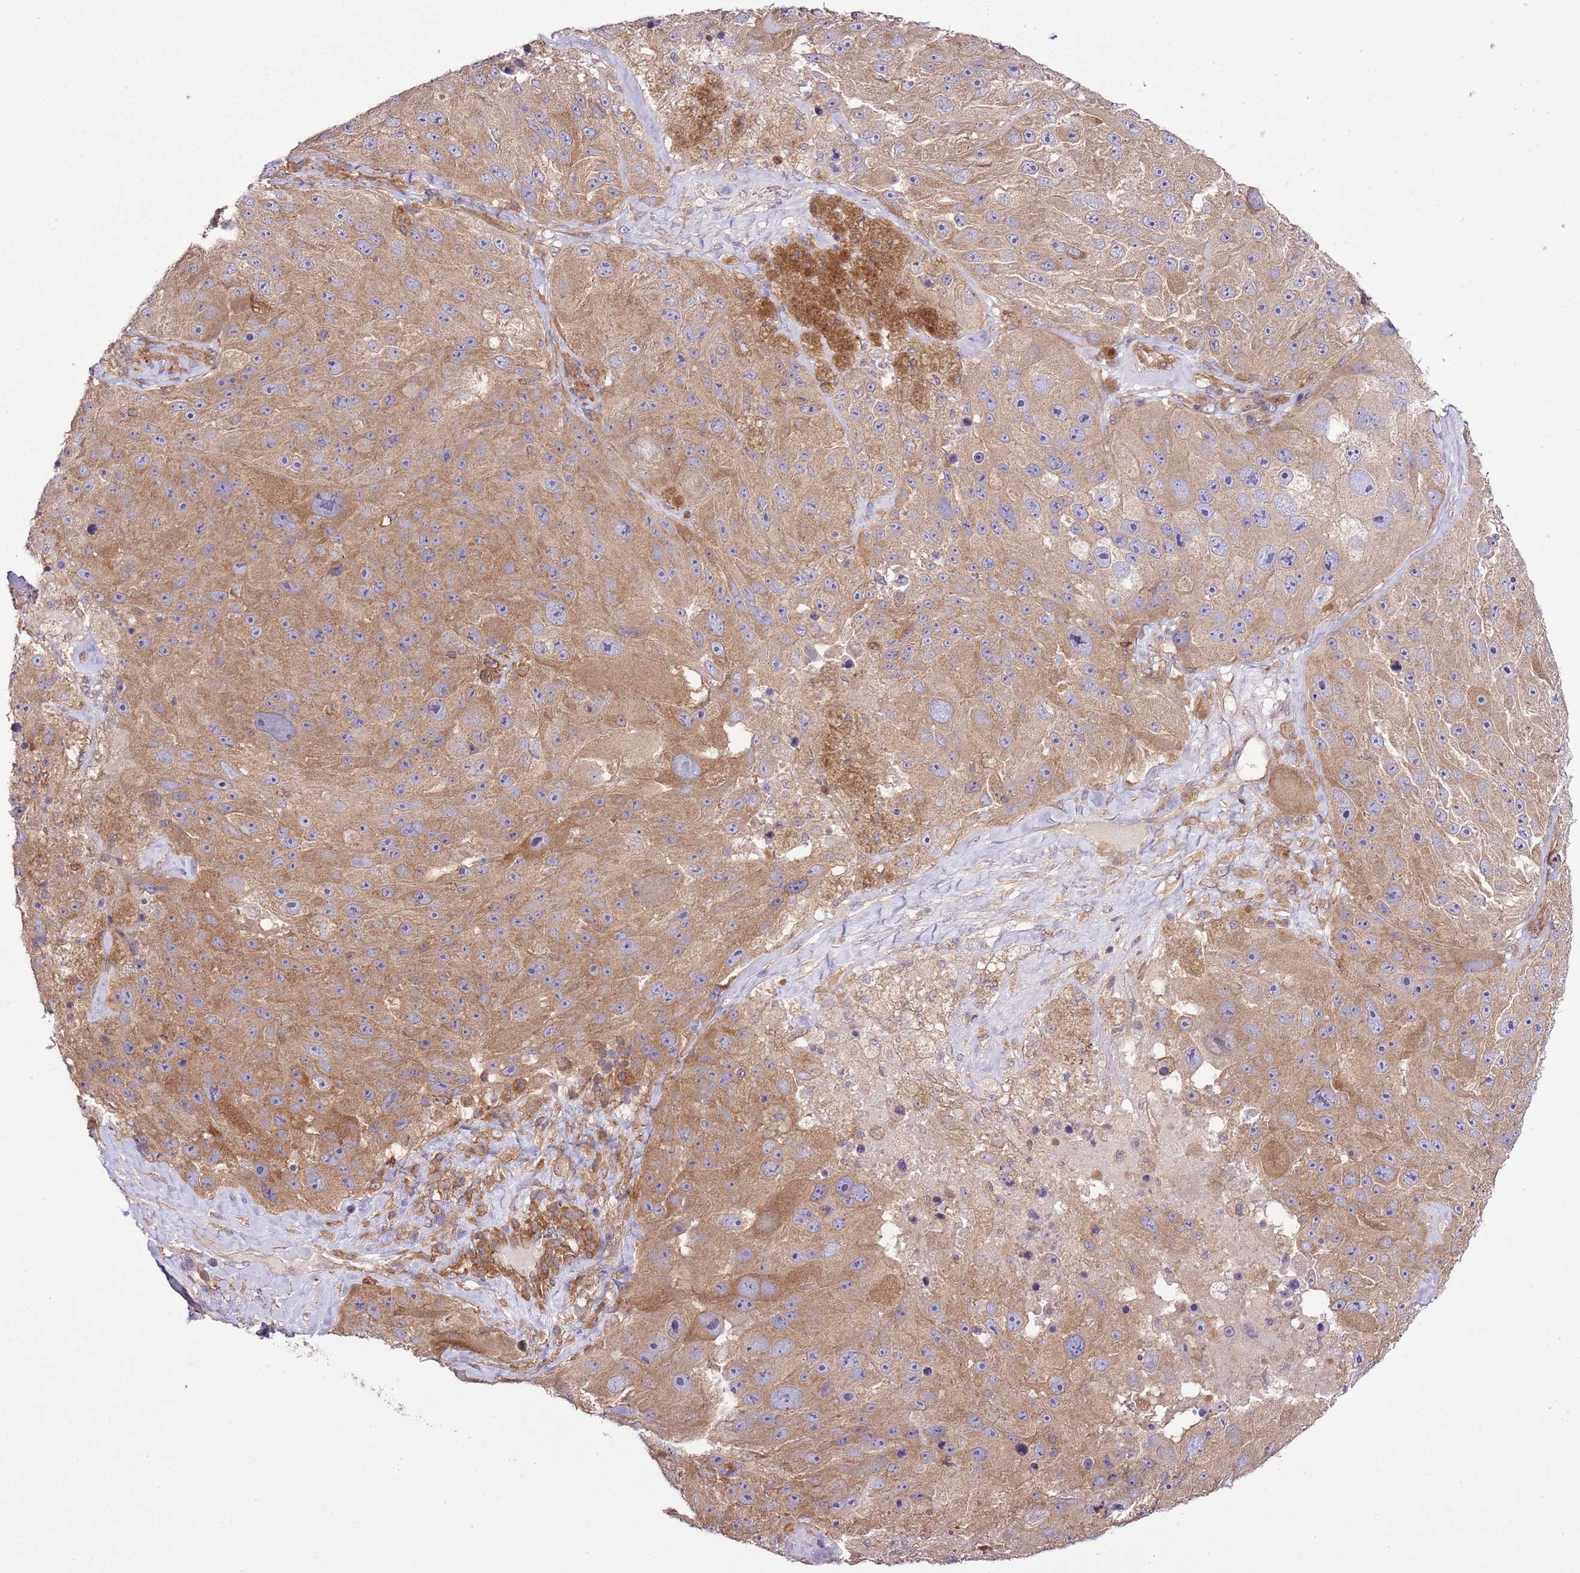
{"staining": {"intensity": "moderate", "quantity": ">75%", "location": "cytoplasmic/membranous"}, "tissue": "melanoma", "cell_type": "Tumor cells", "image_type": "cancer", "snomed": [{"axis": "morphology", "description": "Malignant melanoma, Metastatic site"}, {"axis": "topography", "description": "Lymph node"}], "caption": "Approximately >75% of tumor cells in melanoma display moderate cytoplasmic/membranous protein staining as visualized by brown immunohistochemical staining.", "gene": "LPIN2", "patient": {"sex": "male", "age": 62}}